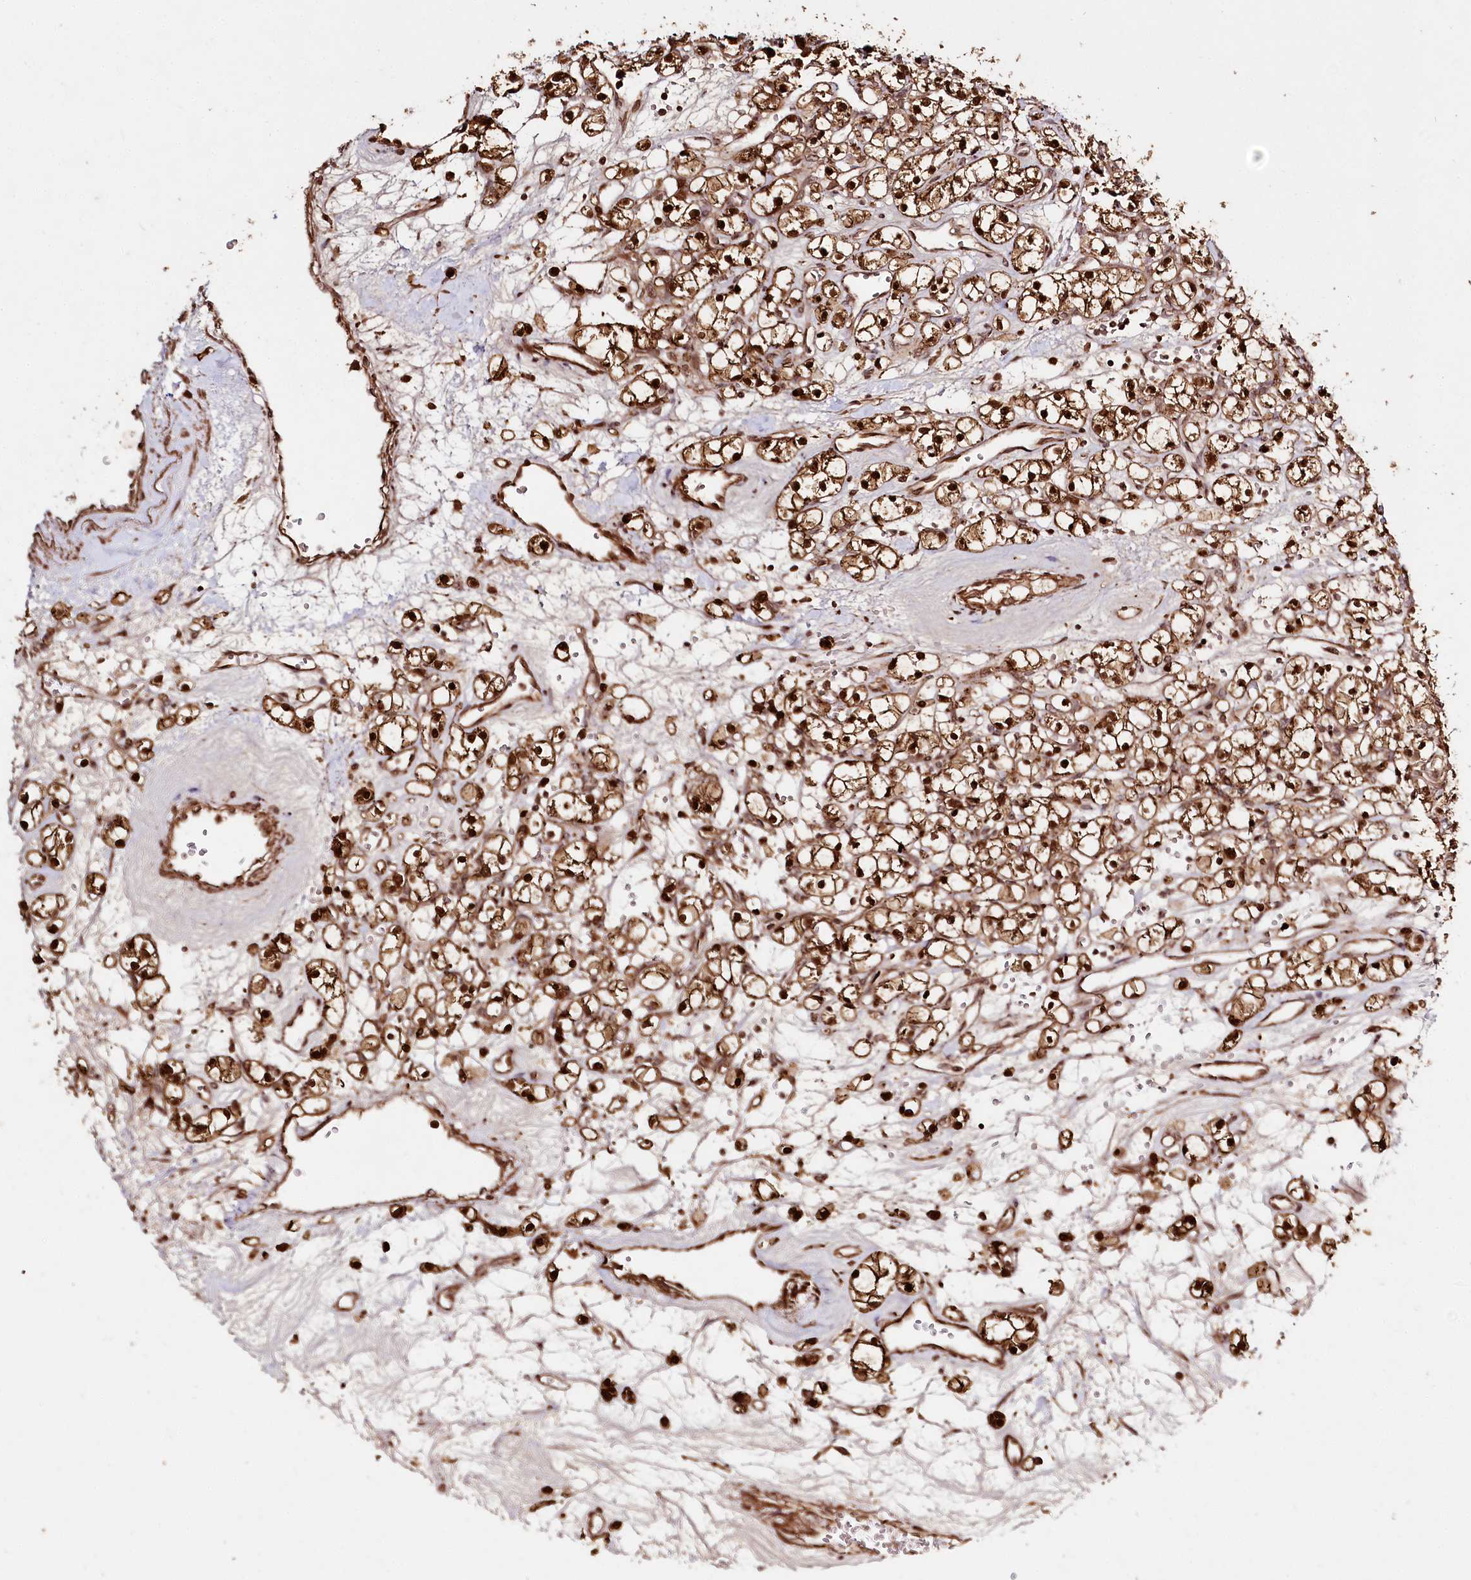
{"staining": {"intensity": "strong", "quantity": ">75%", "location": "cytoplasmic/membranous,nuclear"}, "tissue": "renal cancer", "cell_type": "Tumor cells", "image_type": "cancer", "snomed": [{"axis": "morphology", "description": "Adenocarcinoma, NOS"}, {"axis": "topography", "description": "Kidney"}], "caption": "Human renal cancer (adenocarcinoma) stained with a protein marker demonstrates strong staining in tumor cells.", "gene": "ULK2", "patient": {"sex": "female", "age": 59}}